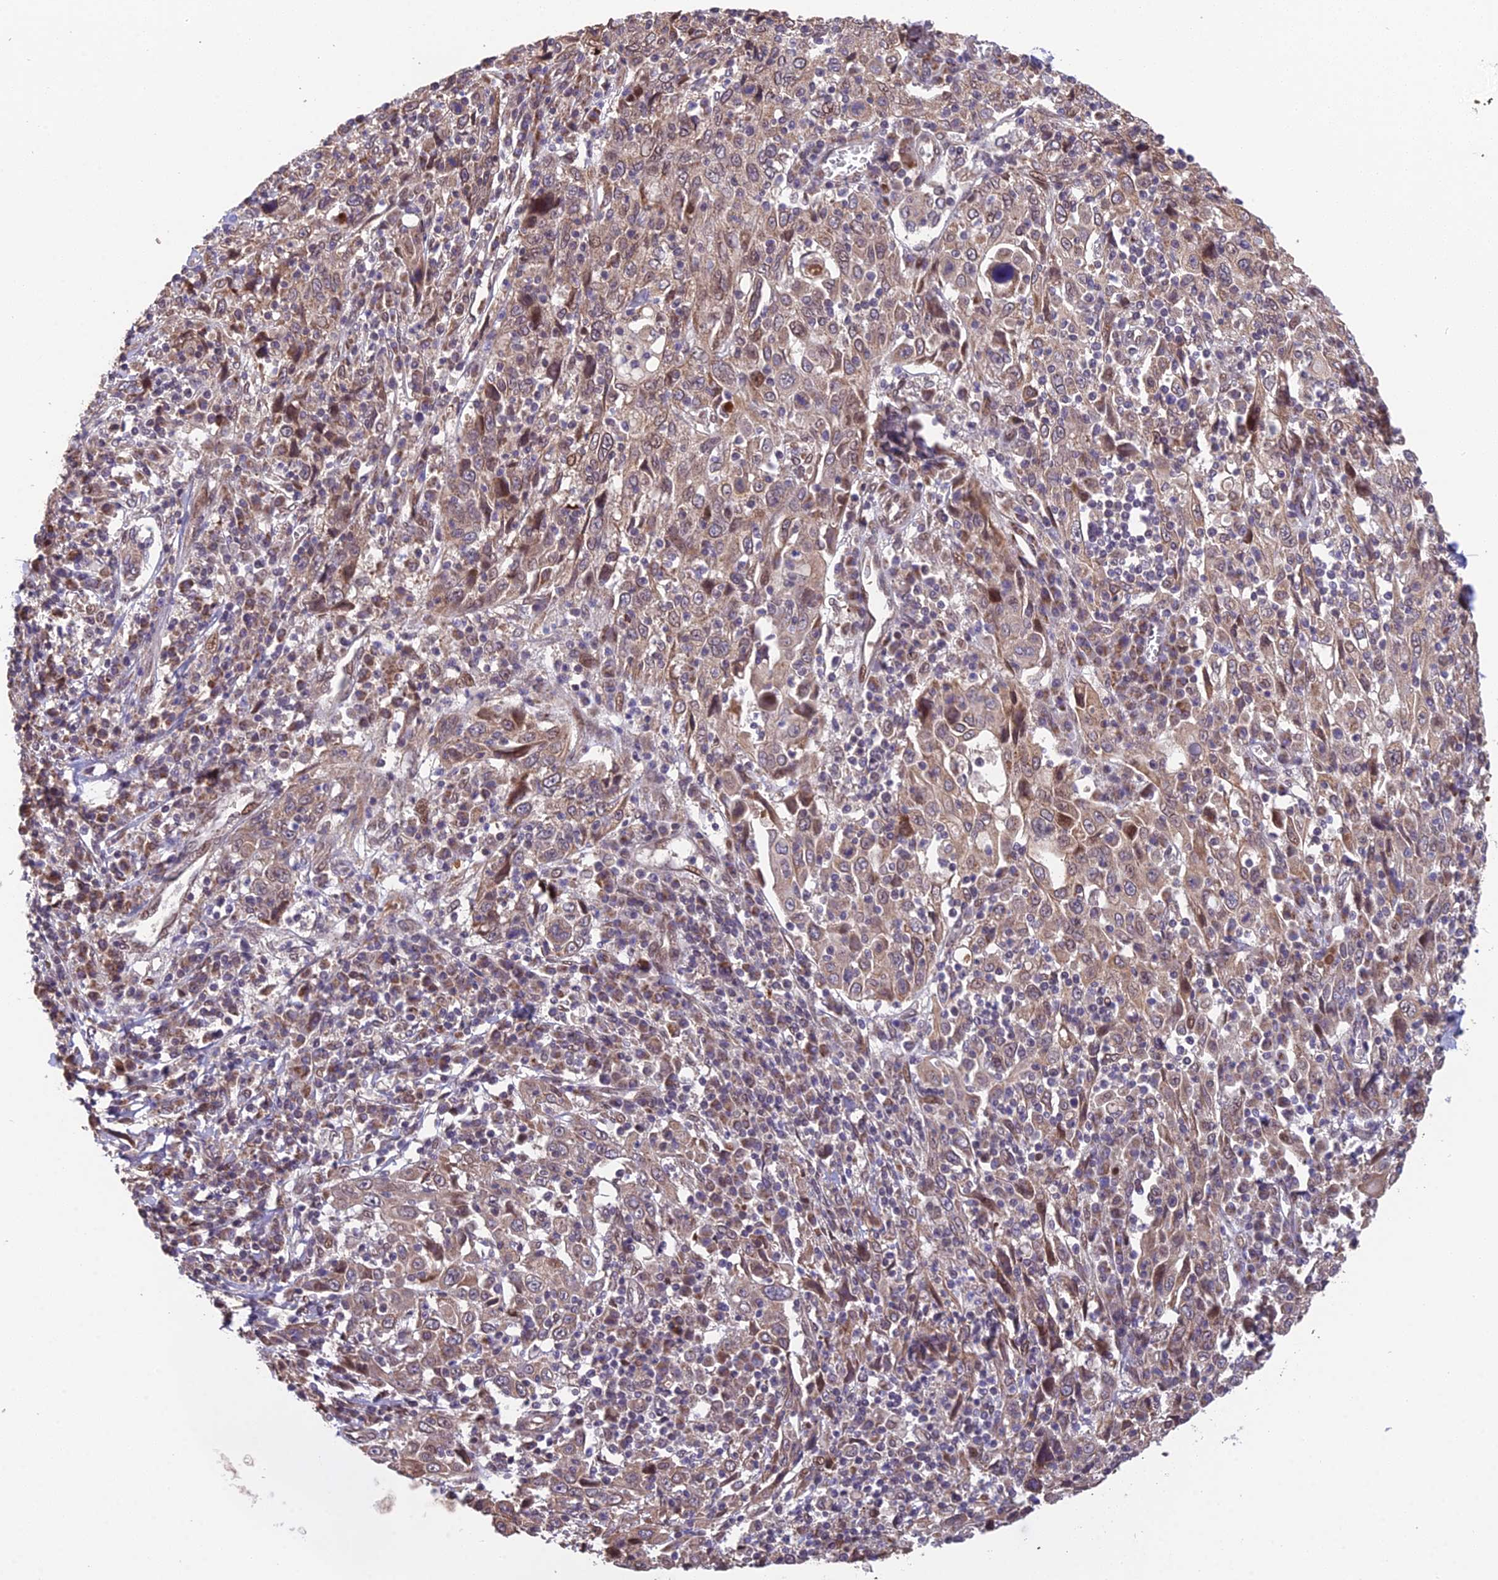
{"staining": {"intensity": "moderate", "quantity": ">75%", "location": "cytoplasmic/membranous,nuclear"}, "tissue": "cervical cancer", "cell_type": "Tumor cells", "image_type": "cancer", "snomed": [{"axis": "morphology", "description": "Squamous cell carcinoma, NOS"}, {"axis": "topography", "description": "Cervix"}], "caption": "Cervical cancer (squamous cell carcinoma) was stained to show a protein in brown. There is medium levels of moderate cytoplasmic/membranous and nuclear expression in about >75% of tumor cells.", "gene": "CYP2R1", "patient": {"sex": "female", "age": 46}}